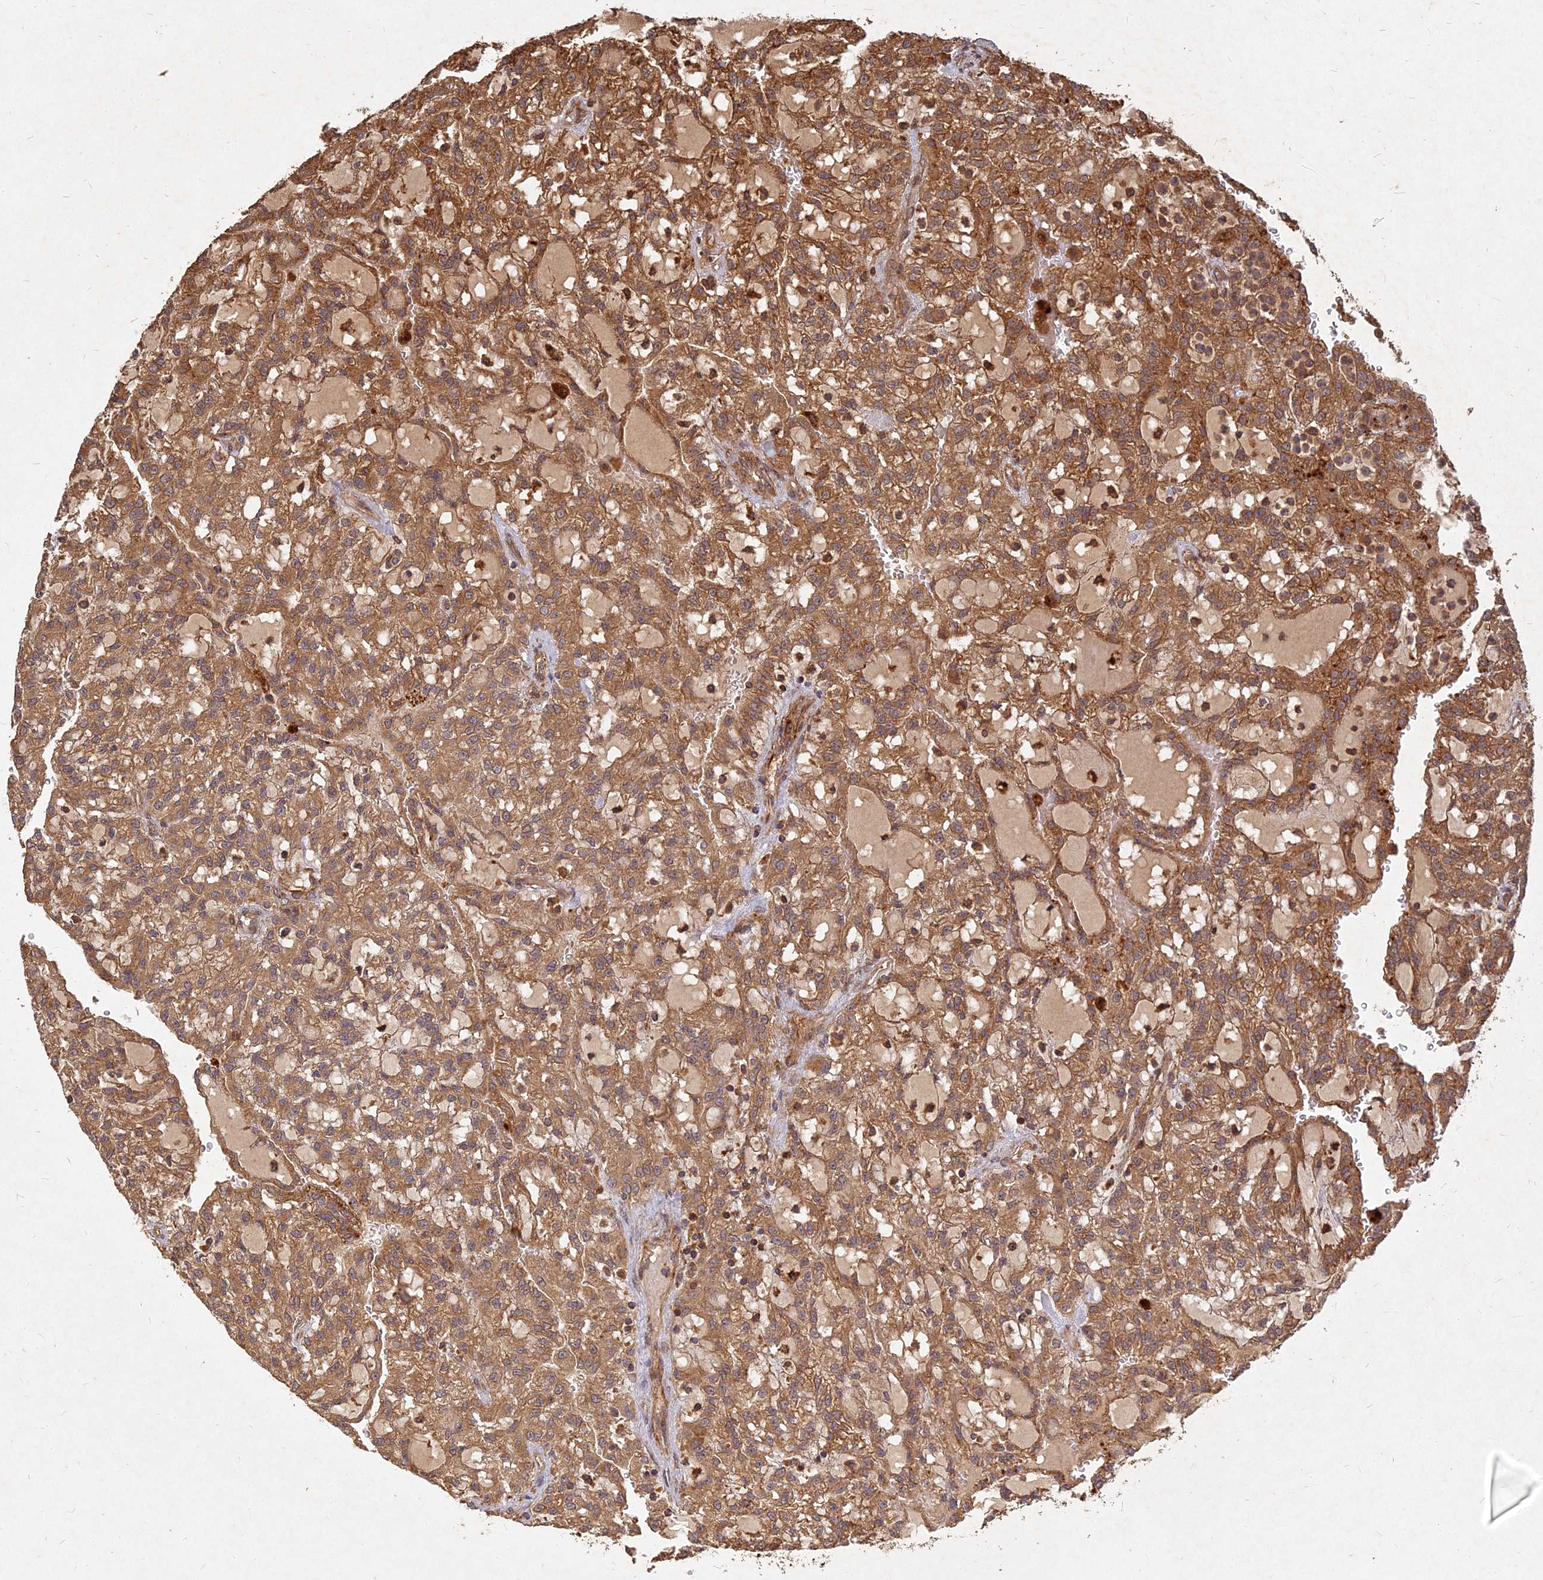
{"staining": {"intensity": "moderate", "quantity": ">75%", "location": "cytoplasmic/membranous"}, "tissue": "renal cancer", "cell_type": "Tumor cells", "image_type": "cancer", "snomed": [{"axis": "morphology", "description": "Adenocarcinoma, NOS"}, {"axis": "topography", "description": "Kidney"}], "caption": "Immunohistochemistry (IHC) photomicrograph of neoplastic tissue: human adenocarcinoma (renal) stained using immunohistochemistry shows medium levels of moderate protein expression localized specifically in the cytoplasmic/membranous of tumor cells, appearing as a cytoplasmic/membranous brown color.", "gene": "UBE2W", "patient": {"sex": "male", "age": 63}}